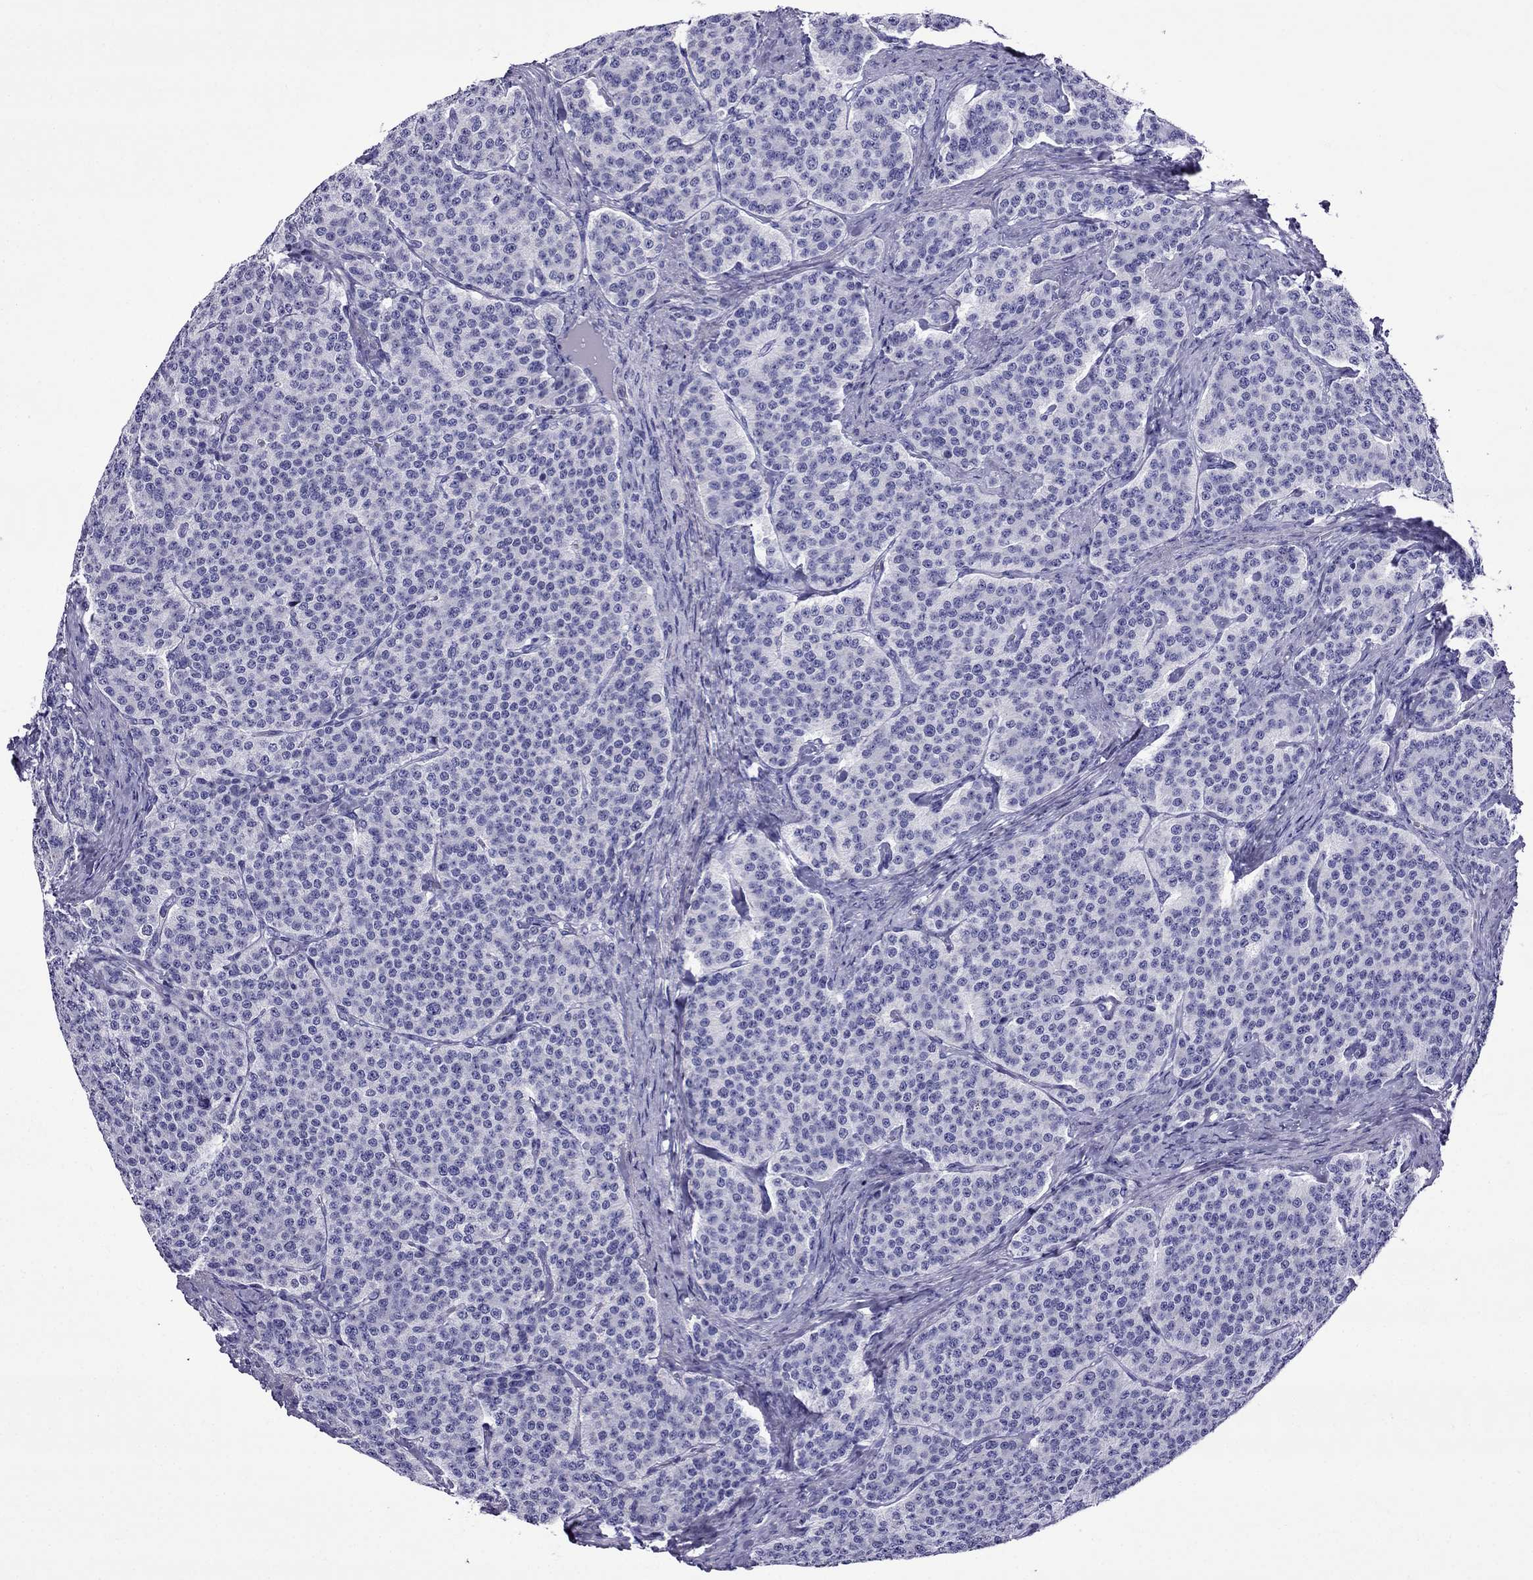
{"staining": {"intensity": "negative", "quantity": "none", "location": "none"}, "tissue": "carcinoid", "cell_type": "Tumor cells", "image_type": "cancer", "snomed": [{"axis": "morphology", "description": "Carcinoid, malignant, NOS"}, {"axis": "topography", "description": "Small intestine"}], "caption": "Tumor cells show no significant protein positivity in carcinoid (malignant).", "gene": "CRYBA1", "patient": {"sex": "female", "age": 58}}